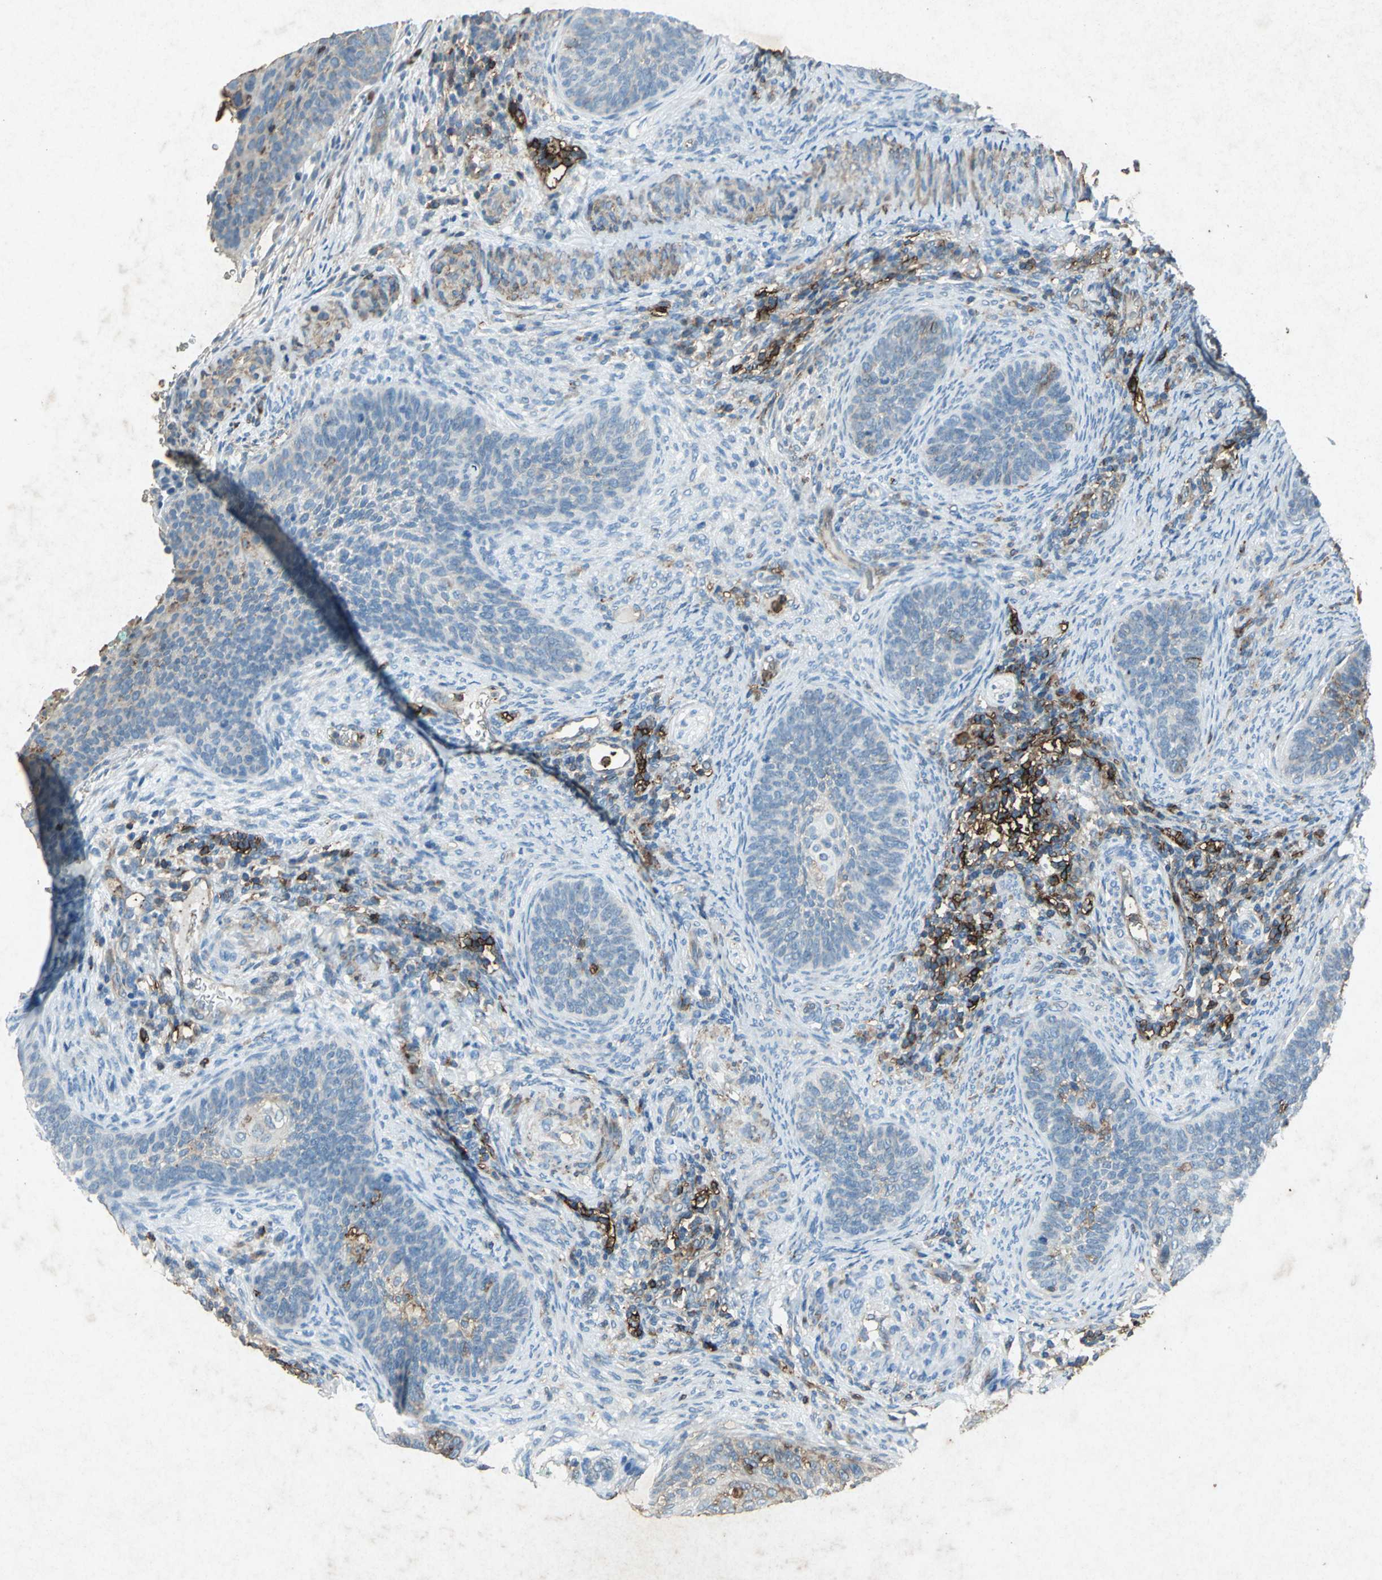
{"staining": {"intensity": "moderate", "quantity": "<25%", "location": "cytoplasmic/membranous"}, "tissue": "cervical cancer", "cell_type": "Tumor cells", "image_type": "cancer", "snomed": [{"axis": "morphology", "description": "Squamous cell carcinoma, NOS"}, {"axis": "topography", "description": "Cervix"}], "caption": "Protein expression by IHC demonstrates moderate cytoplasmic/membranous positivity in approximately <25% of tumor cells in cervical cancer (squamous cell carcinoma). (Stains: DAB (3,3'-diaminobenzidine) in brown, nuclei in blue, Microscopy: brightfield microscopy at high magnification).", "gene": "CCR6", "patient": {"sex": "female", "age": 33}}